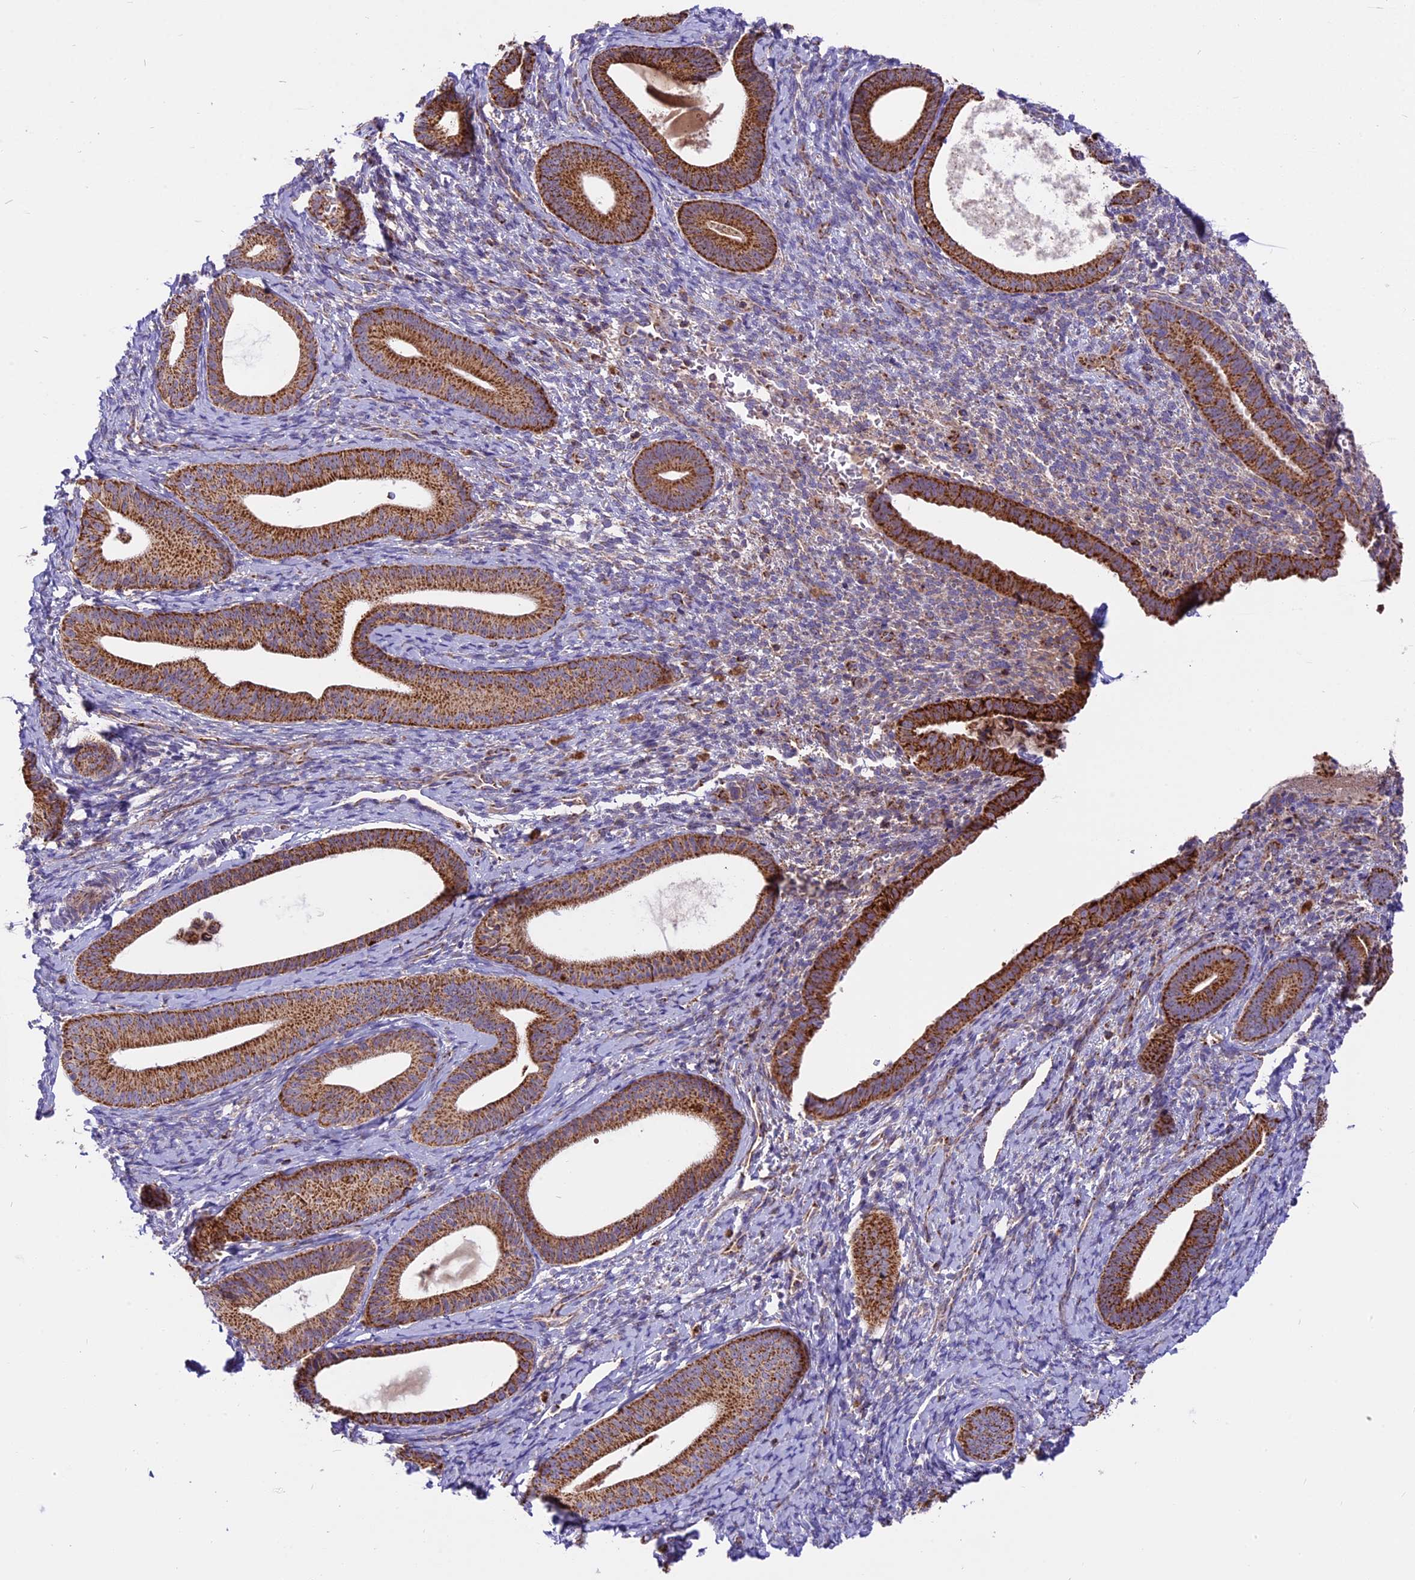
{"staining": {"intensity": "negative", "quantity": "none", "location": "none"}, "tissue": "endometrium", "cell_type": "Cells in endometrial stroma", "image_type": "normal", "snomed": [{"axis": "morphology", "description": "Normal tissue, NOS"}, {"axis": "topography", "description": "Endometrium"}], "caption": "A high-resolution photomicrograph shows immunohistochemistry staining of unremarkable endometrium, which exhibits no significant expression in cells in endometrial stroma. (Brightfield microscopy of DAB (3,3'-diaminobenzidine) immunohistochemistry at high magnification).", "gene": "COX17", "patient": {"sex": "female", "age": 65}}